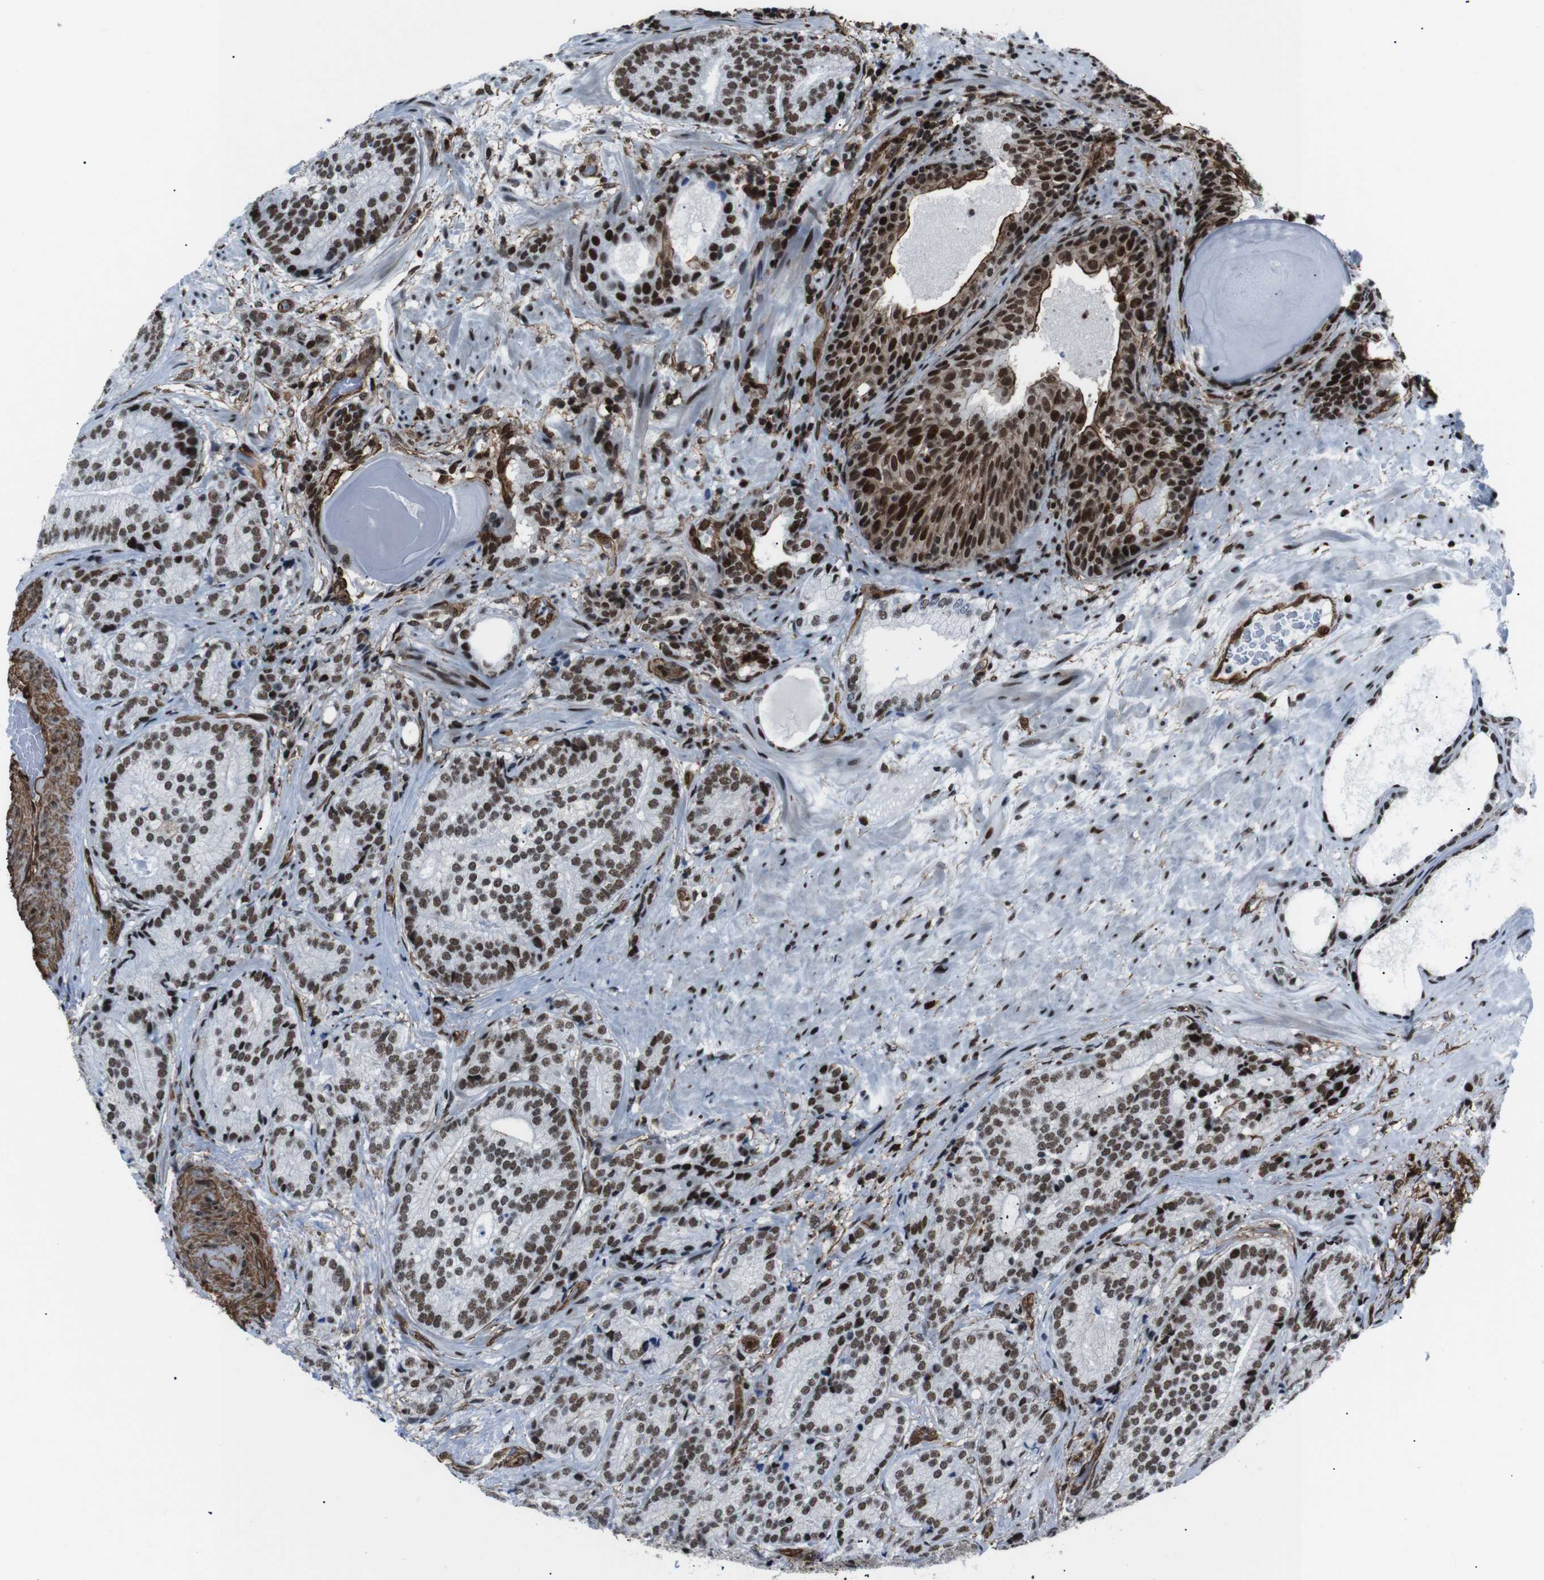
{"staining": {"intensity": "moderate", "quantity": ">75%", "location": "cytoplasmic/membranous,nuclear"}, "tissue": "prostate cancer", "cell_type": "Tumor cells", "image_type": "cancer", "snomed": [{"axis": "morphology", "description": "Adenocarcinoma, High grade"}, {"axis": "topography", "description": "Prostate"}], "caption": "Prostate cancer was stained to show a protein in brown. There is medium levels of moderate cytoplasmic/membranous and nuclear expression in about >75% of tumor cells.", "gene": "HNRNPU", "patient": {"sex": "male", "age": 61}}